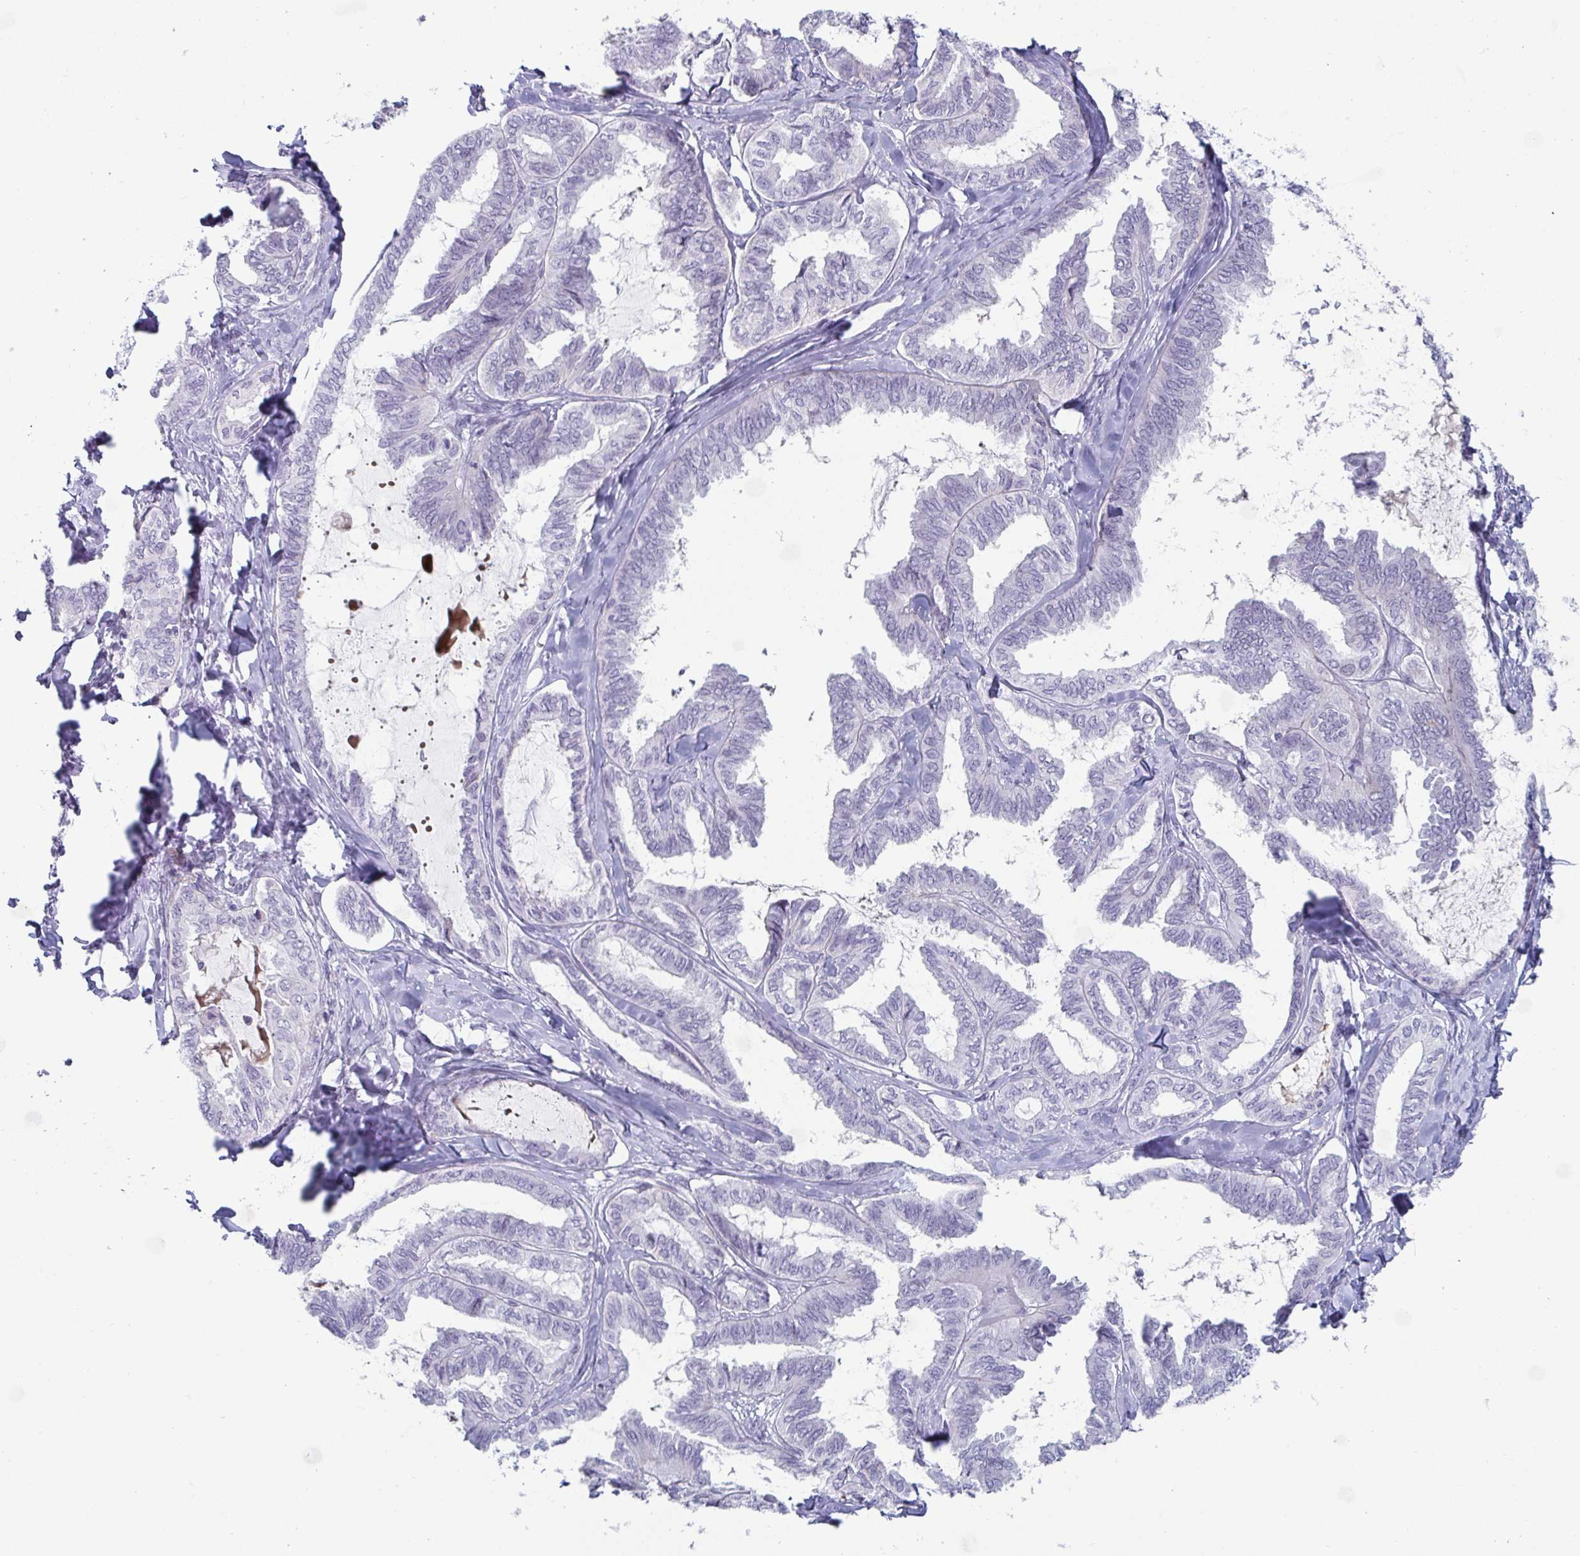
{"staining": {"intensity": "negative", "quantity": "none", "location": "none"}, "tissue": "ovarian cancer", "cell_type": "Tumor cells", "image_type": "cancer", "snomed": [{"axis": "morphology", "description": "Carcinoma, endometroid"}, {"axis": "topography", "description": "Ovary"}], "caption": "Protein analysis of ovarian cancer exhibits no significant expression in tumor cells.", "gene": "VSIG10L", "patient": {"sex": "female", "age": 70}}